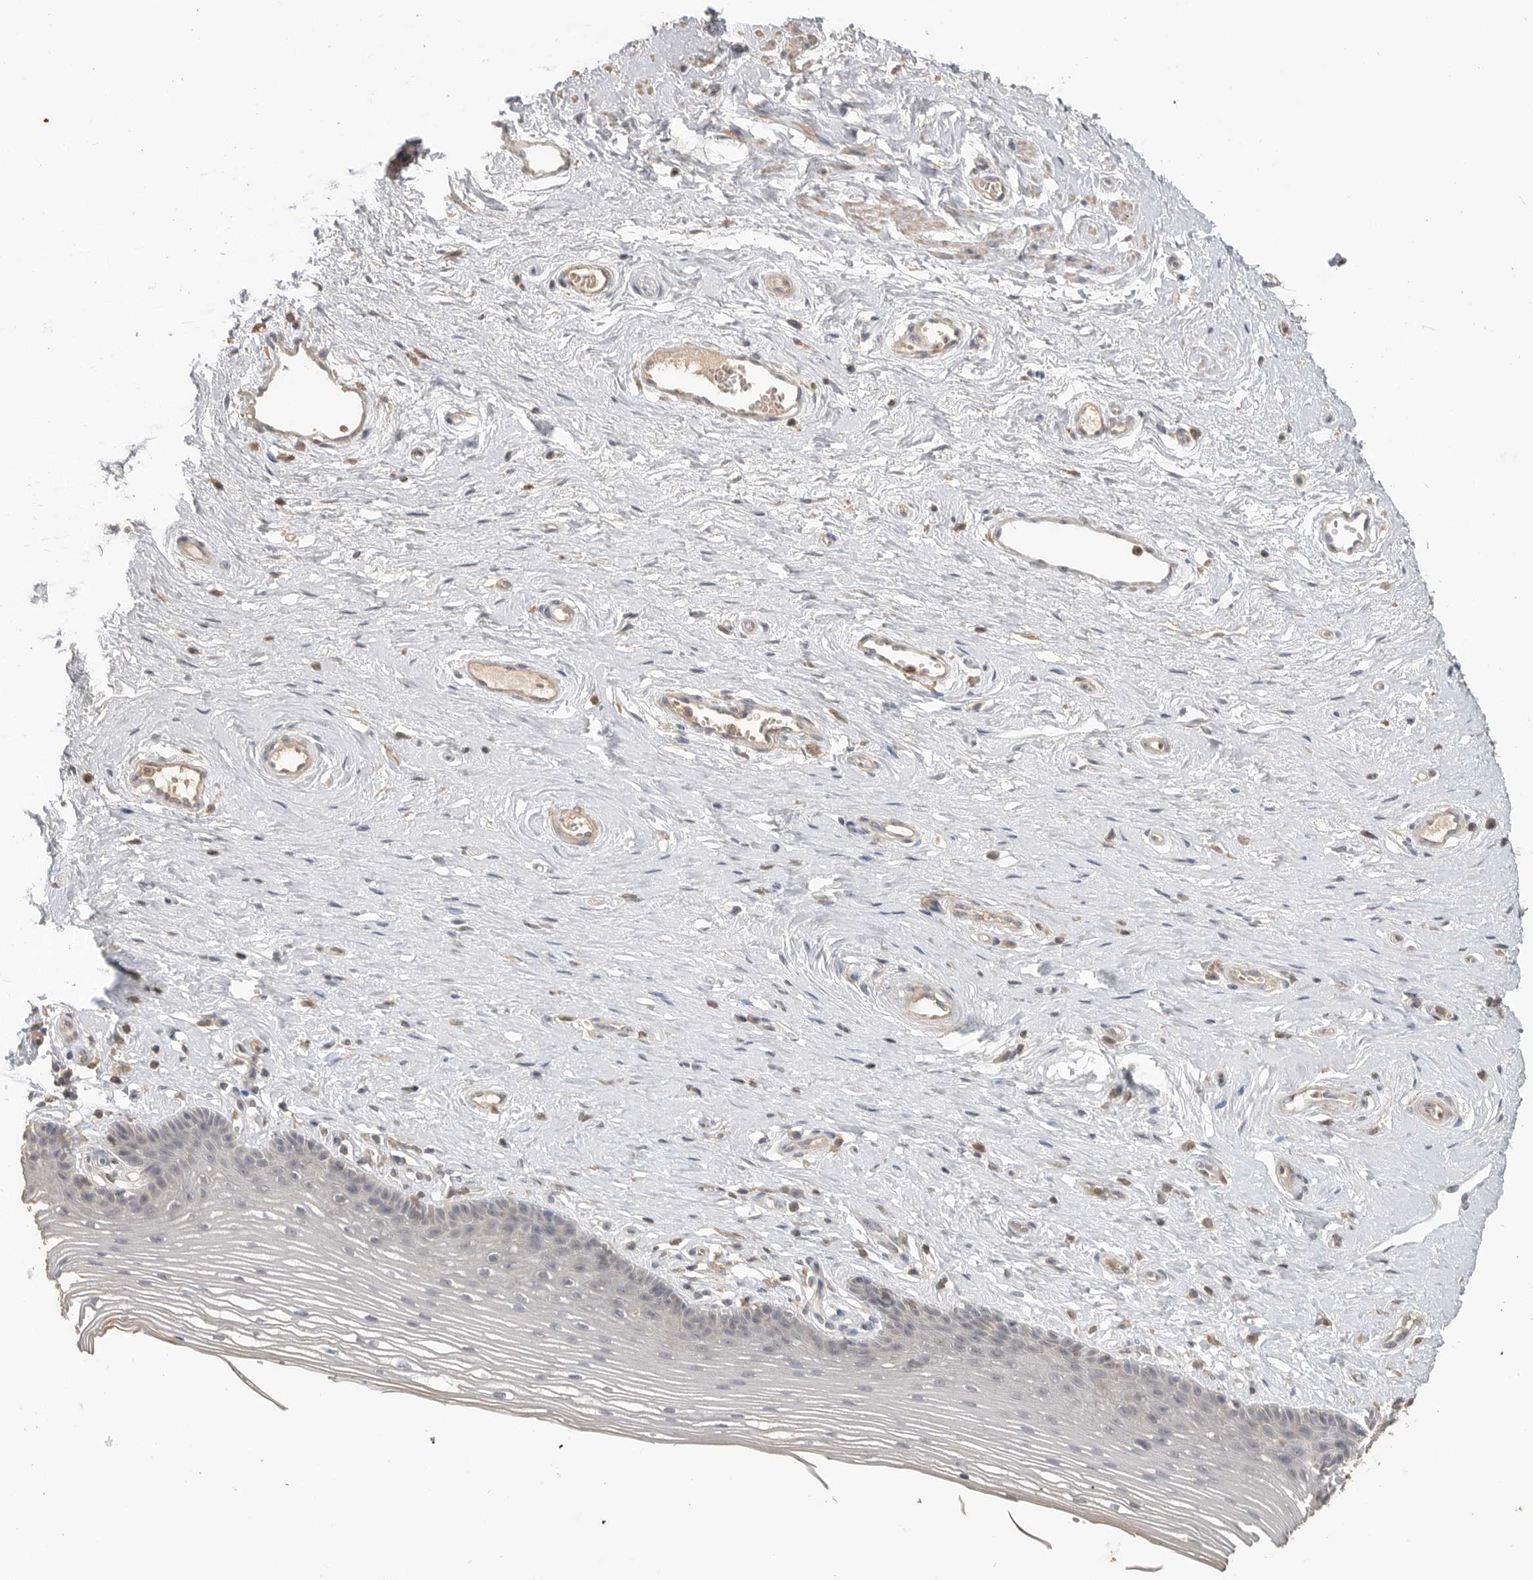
{"staining": {"intensity": "negative", "quantity": "none", "location": "none"}, "tissue": "vagina", "cell_type": "Squamous epithelial cells", "image_type": "normal", "snomed": [{"axis": "morphology", "description": "Normal tissue, NOS"}, {"axis": "topography", "description": "Vagina"}], "caption": "This is an IHC image of normal human vagina. There is no expression in squamous epithelial cells.", "gene": "MAP2K1", "patient": {"sex": "female", "age": 46}}